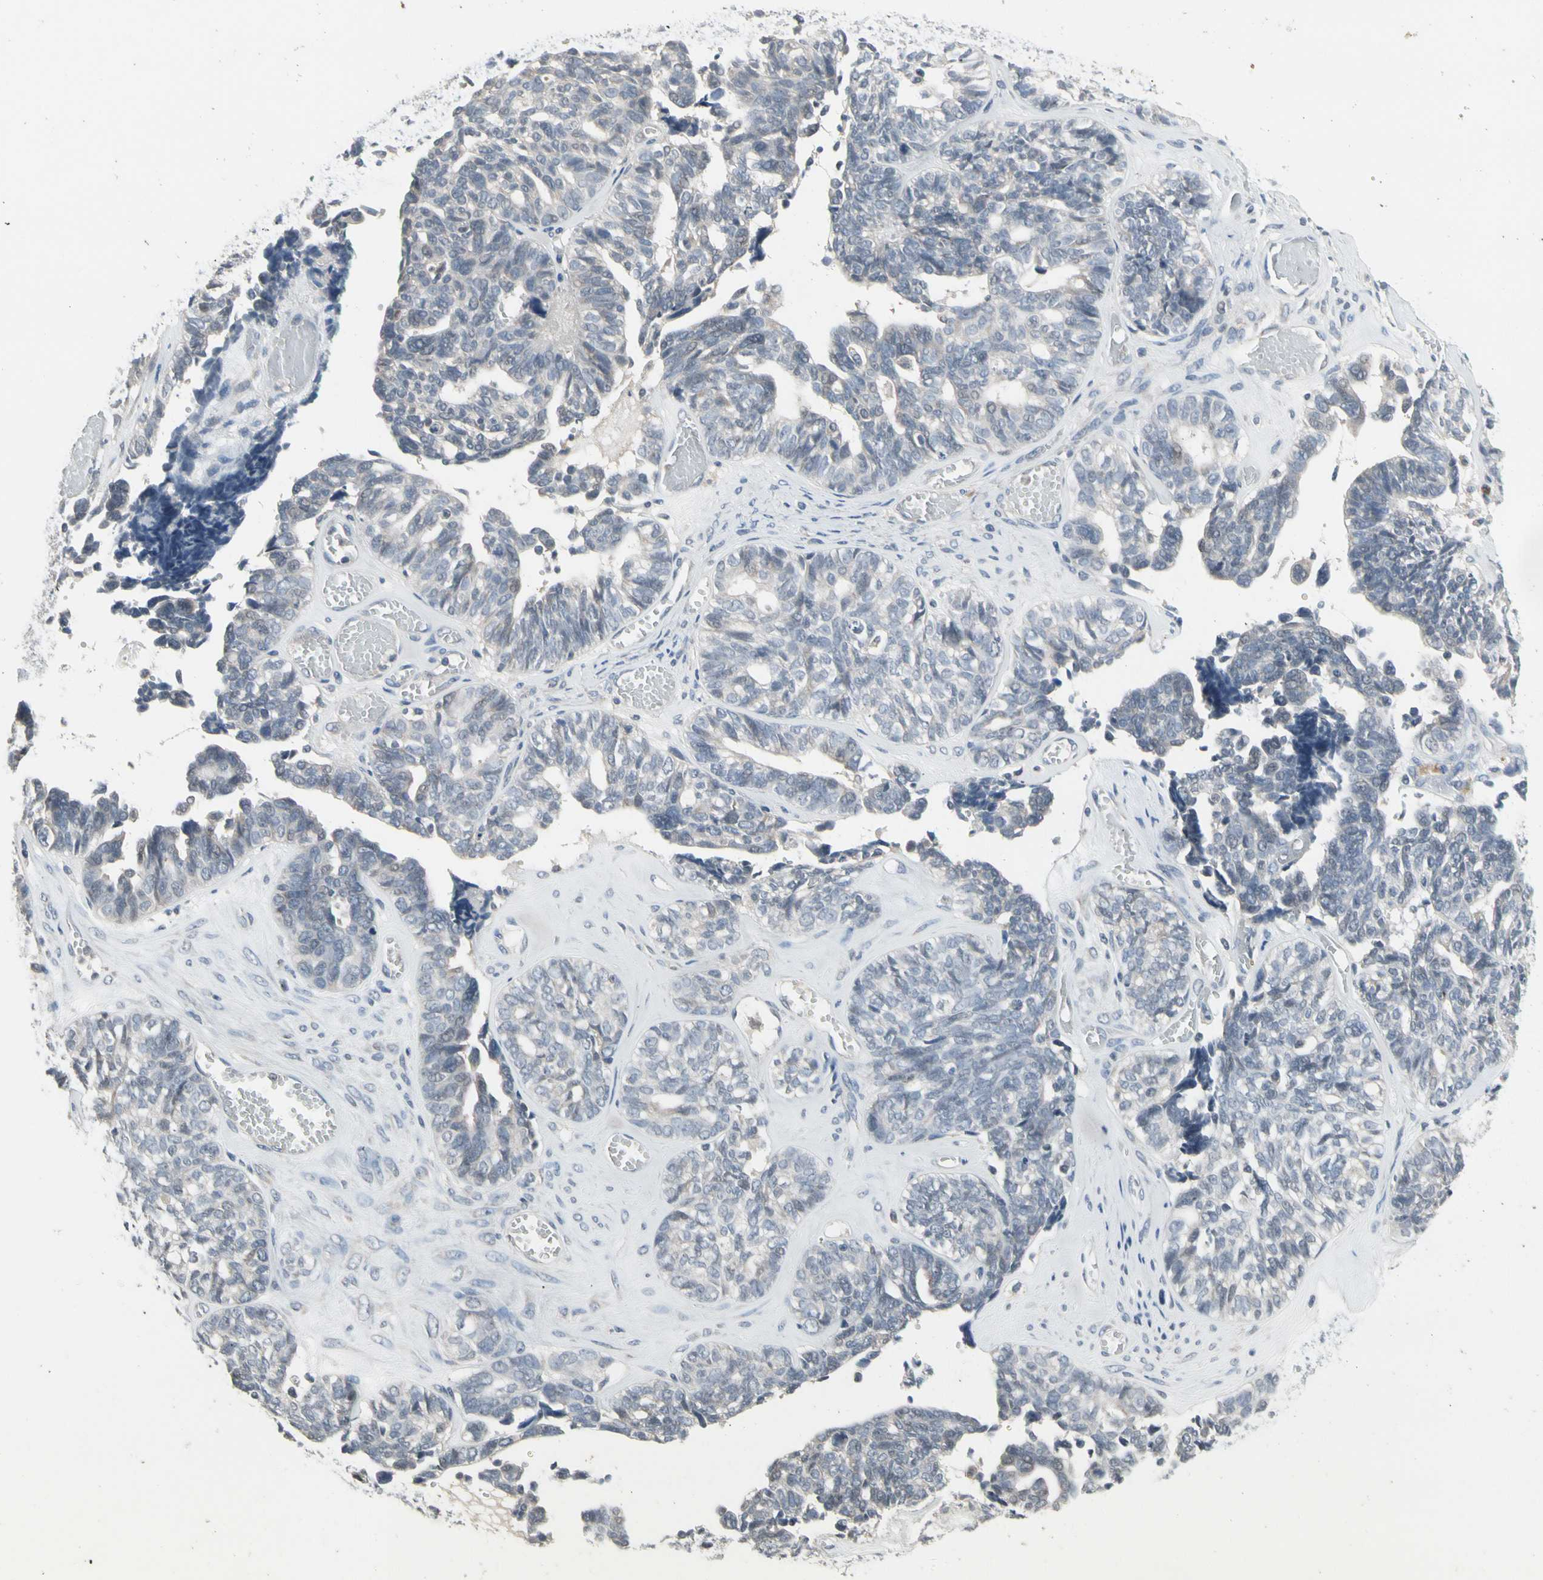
{"staining": {"intensity": "negative", "quantity": "none", "location": "none"}, "tissue": "ovarian cancer", "cell_type": "Tumor cells", "image_type": "cancer", "snomed": [{"axis": "morphology", "description": "Cystadenocarcinoma, serous, NOS"}, {"axis": "topography", "description": "Ovary"}], "caption": "An immunohistochemistry photomicrograph of serous cystadenocarcinoma (ovarian) is shown. There is no staining in tumor cells of serous cystadenocarcinoma (ovarian).", "gene": "SV2A", "patient": {"sex": "female", "age": 79}}